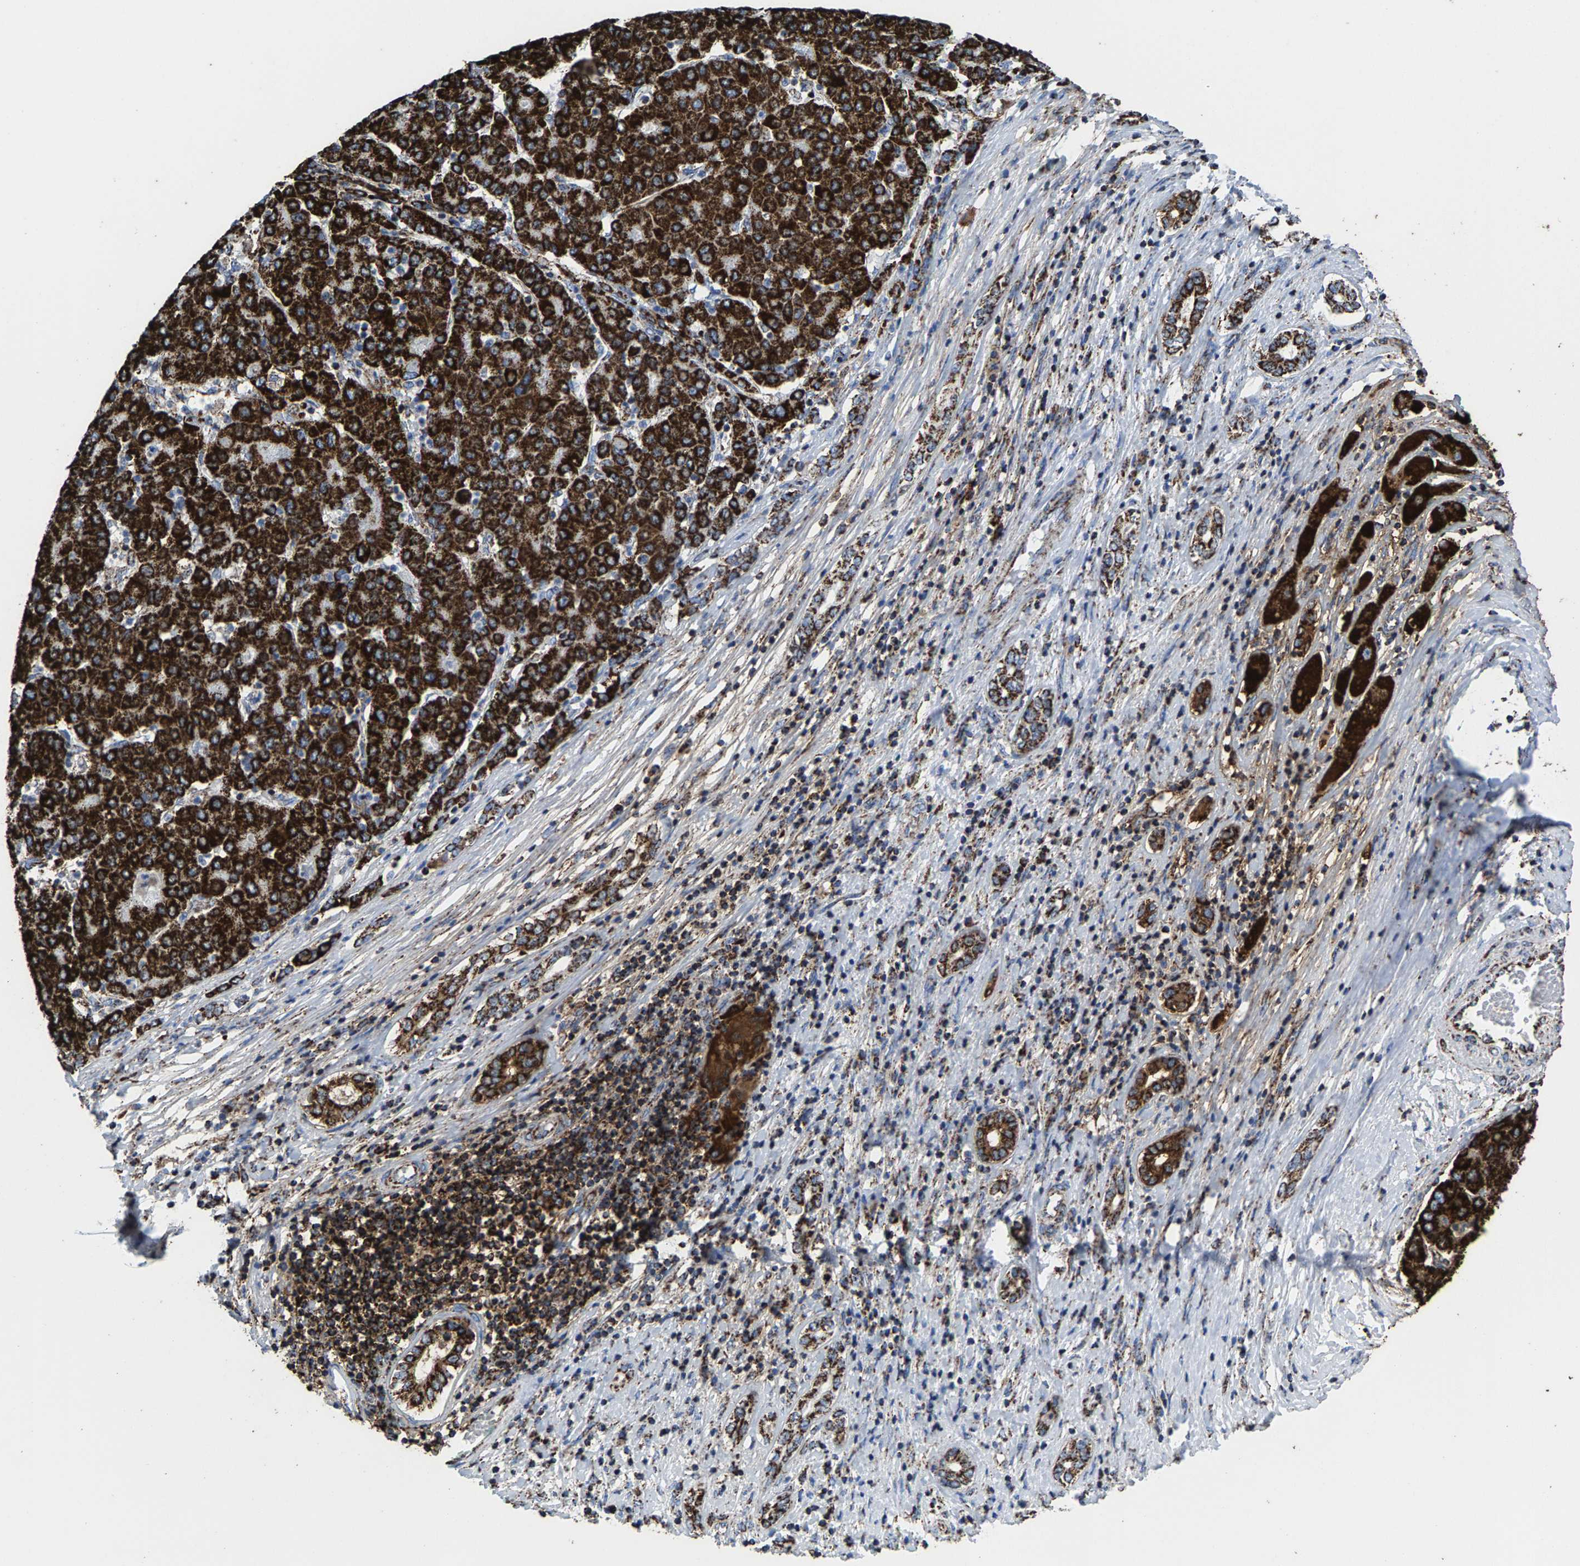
{"staining": {"intensity": "strong", "quantity": ">75%", "location": "cytoplasmic/membranous"}, "tissue": "liver cancer", "cell_type": "Tumor cells", "image_type": "cancer", "snomed": [{"axis": "morphology", "description": "Carcinoma, Hepatocellular, NOS"}, {"axis": "topography", "description": "Liver"}], "caption": "Tumor cells exhibit strong cytoplasmic/membranous expression in approximately >75% of cells in liver hepatocellular carcinoma.", "gene": "ECHS1", "patient": {"sex": "male", "age": 65}}